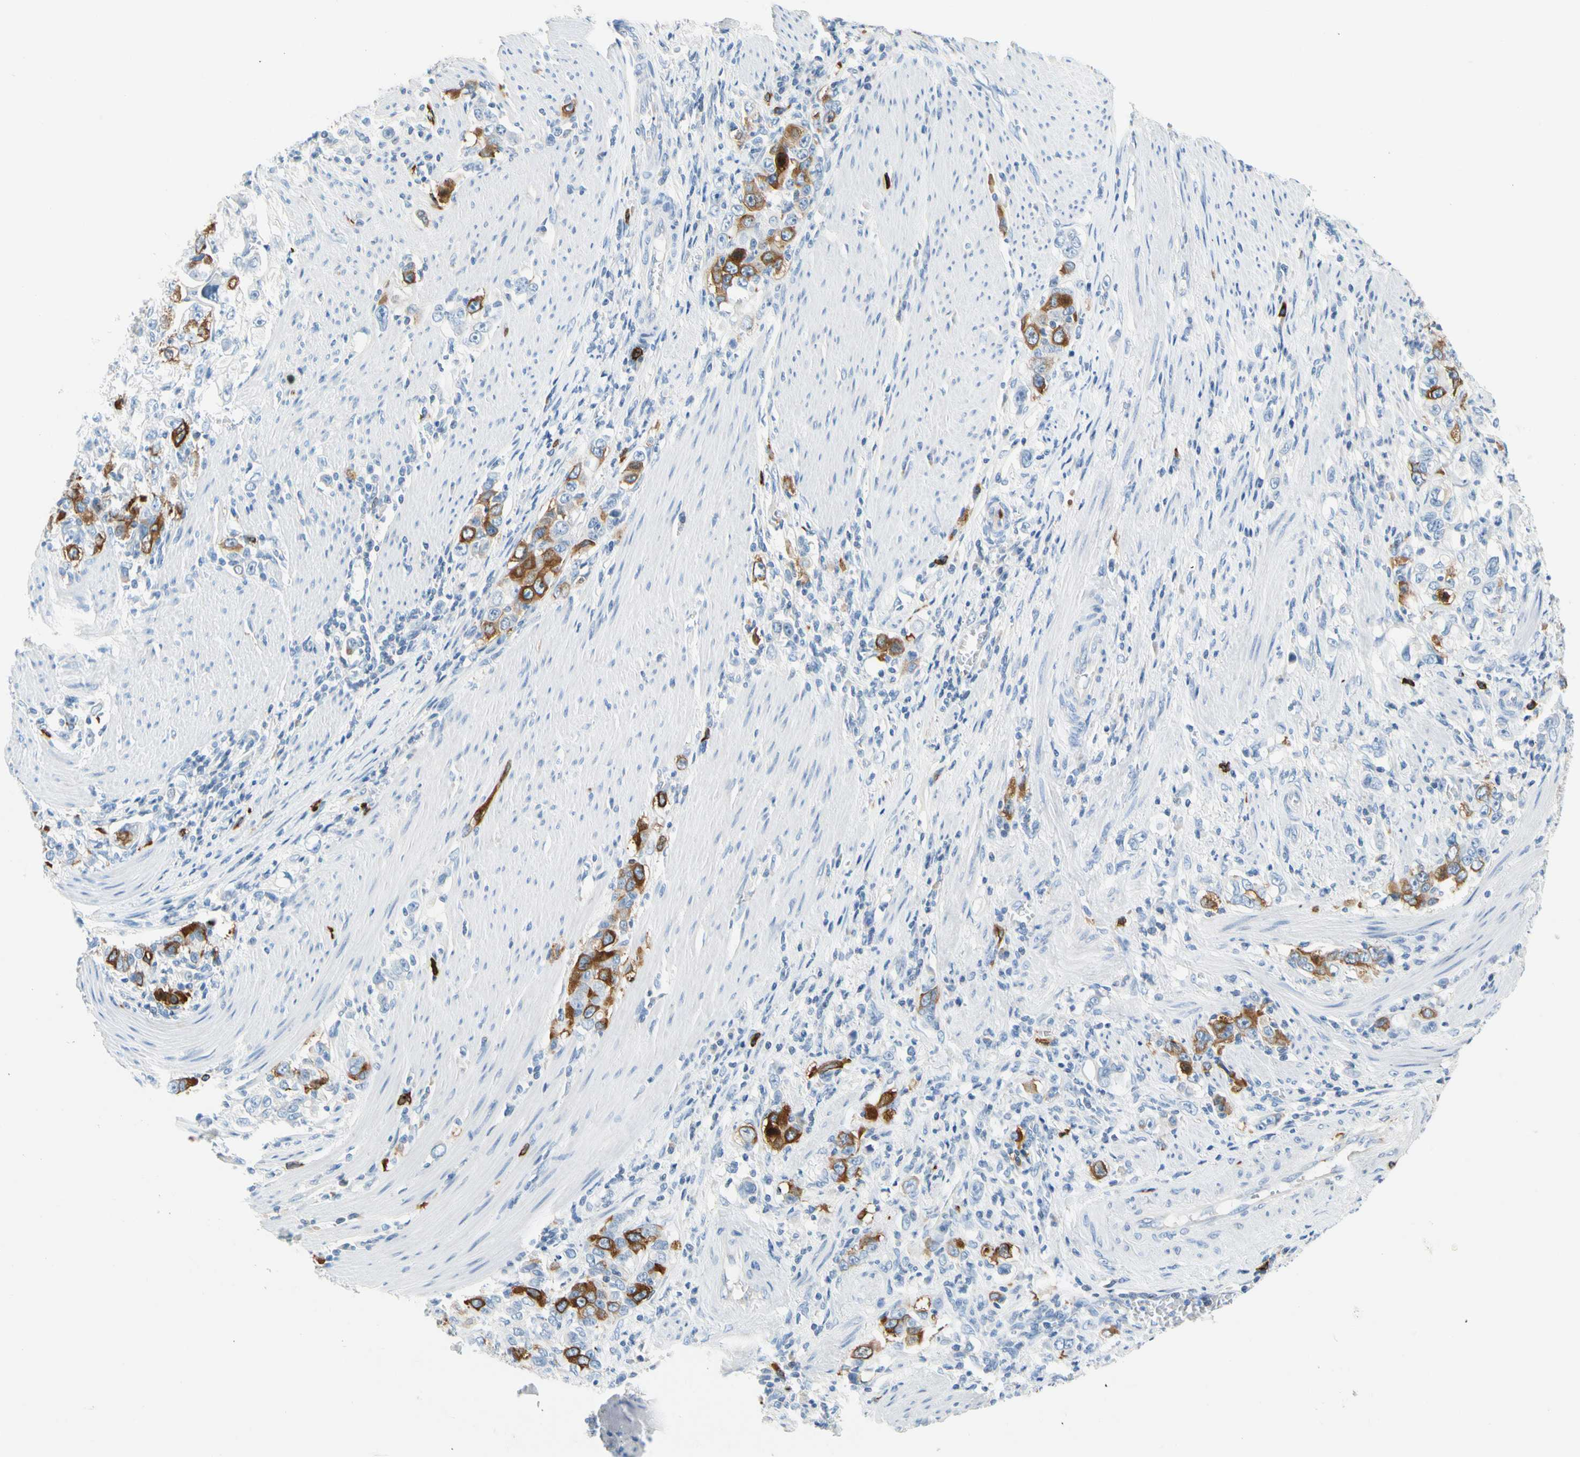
{"staining": {"intensity": "moderate", "quantity": "<25%", "location": "cytoplasmic/membranous"}, "tissue": "stomach cancer", "cell_type": "Tumor cells", "image_type": "cancer", "snomed": [{"axis": "morphology", "description": "Adenocarcinoma, NOS"}, {"axis": "topography", "description": "Stomach, lower"}], "caption": "Immunohistochemical staining of stomach cancer (adenocarcinoma) exhibits low levels of moderate cytoplasmic/membranous expression in approximately <25% of tumor cells.", "gene": "TACC3", "patient": {"sex": "female", "age": 72}}